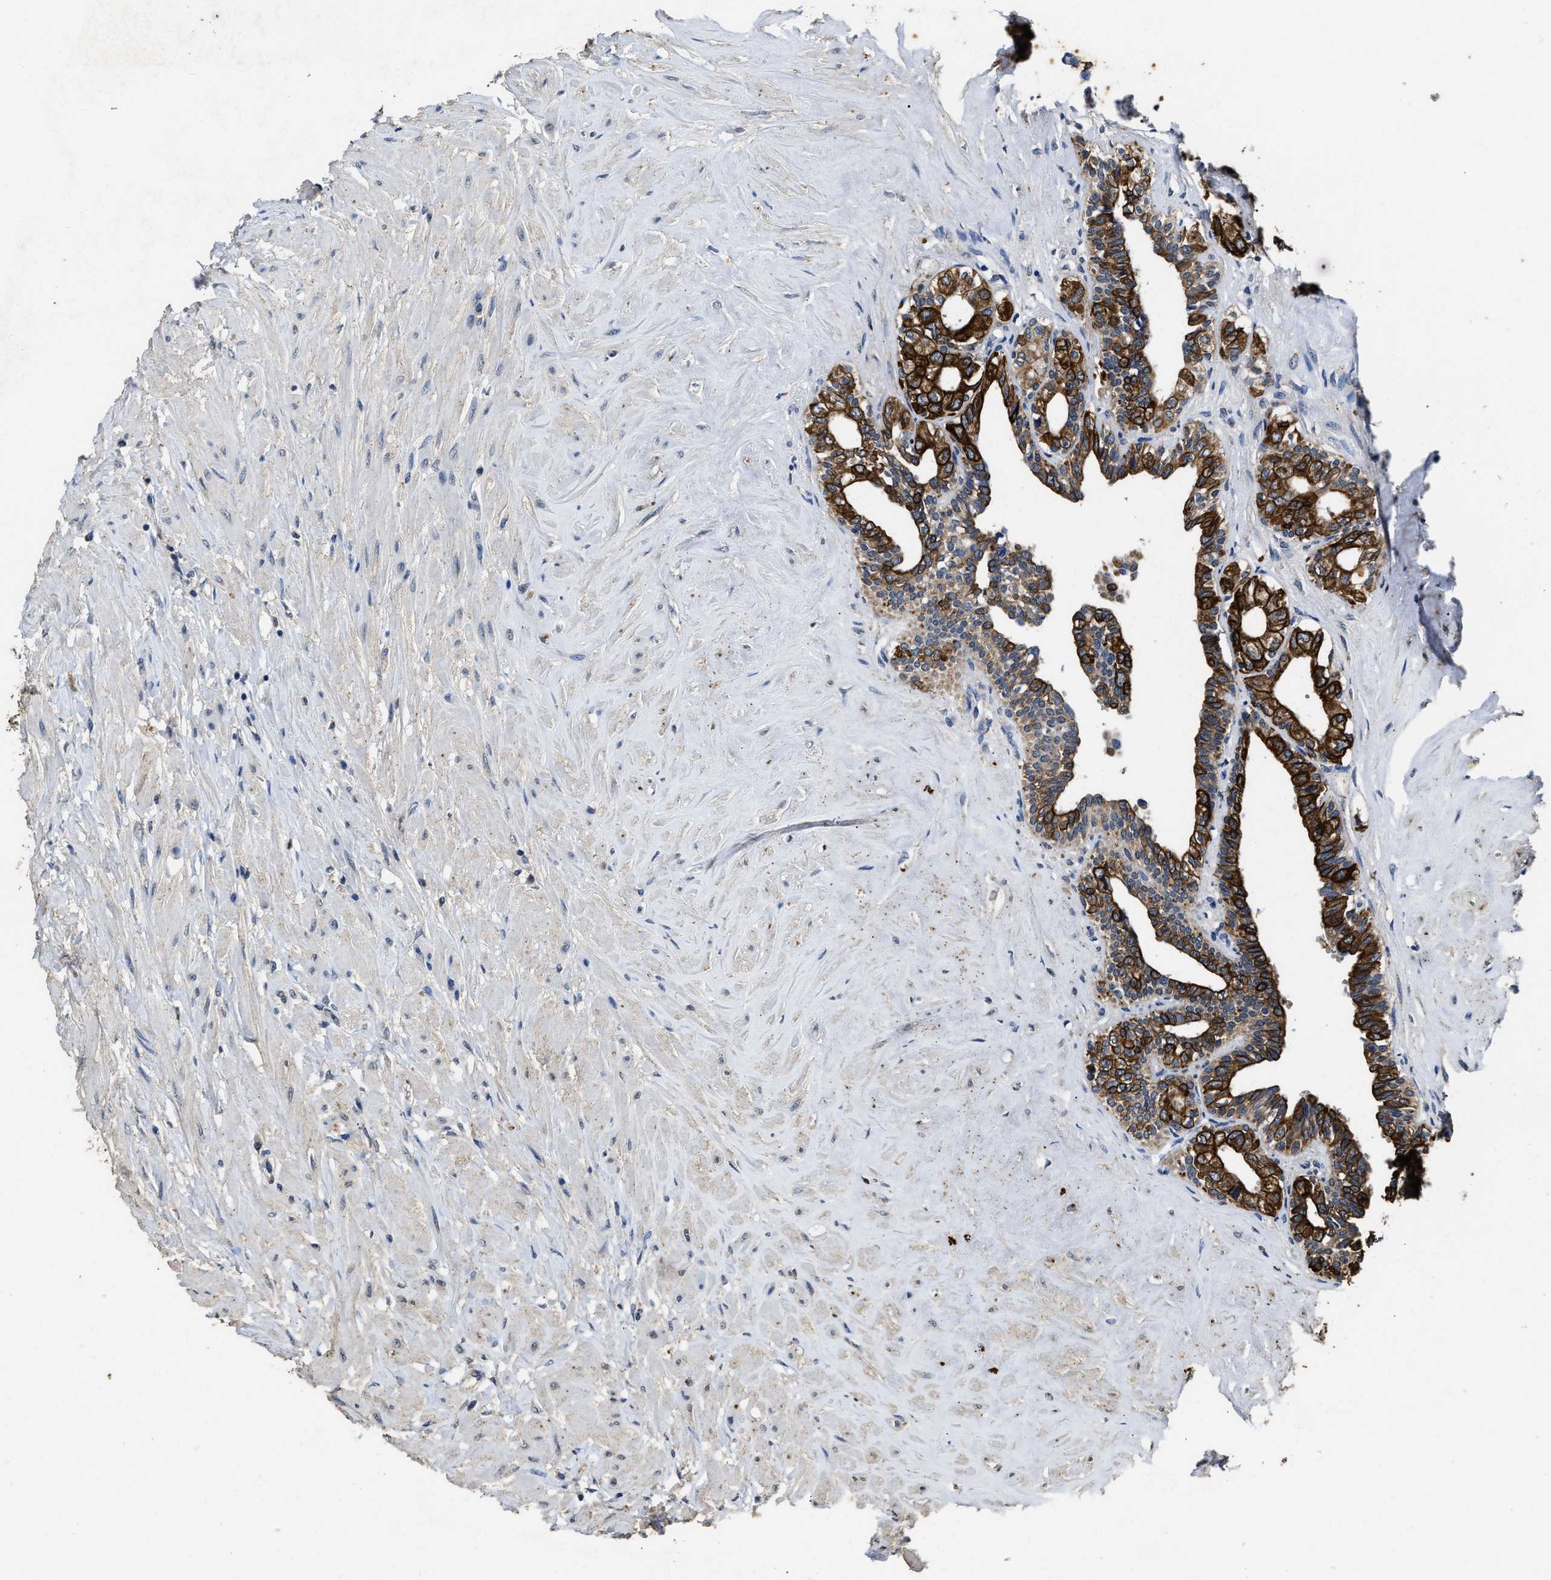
{"staining": {"intensity": "strong", "quantity": ">75%", "location": "cytoplasmic/membranous"}, "tissue": "seminal vesicle", "cell_type": "Glandular cells", "image_type": "normal", "snomed": [{"axis": "morphology", "description": "Normal tissue, NOS"}, {"axis": "topography", "description": "Seminal veicle"}], "caption": "IHC of normal seminal vesicle demonstrates high levels of strong cytoplasmic/membranous expression in approximately >75% of glandular cells. (IHC, brightfield microscopy, high magnification).", "gene": "CTNNA1", "patient": {"sex": "male", "age": 63}}